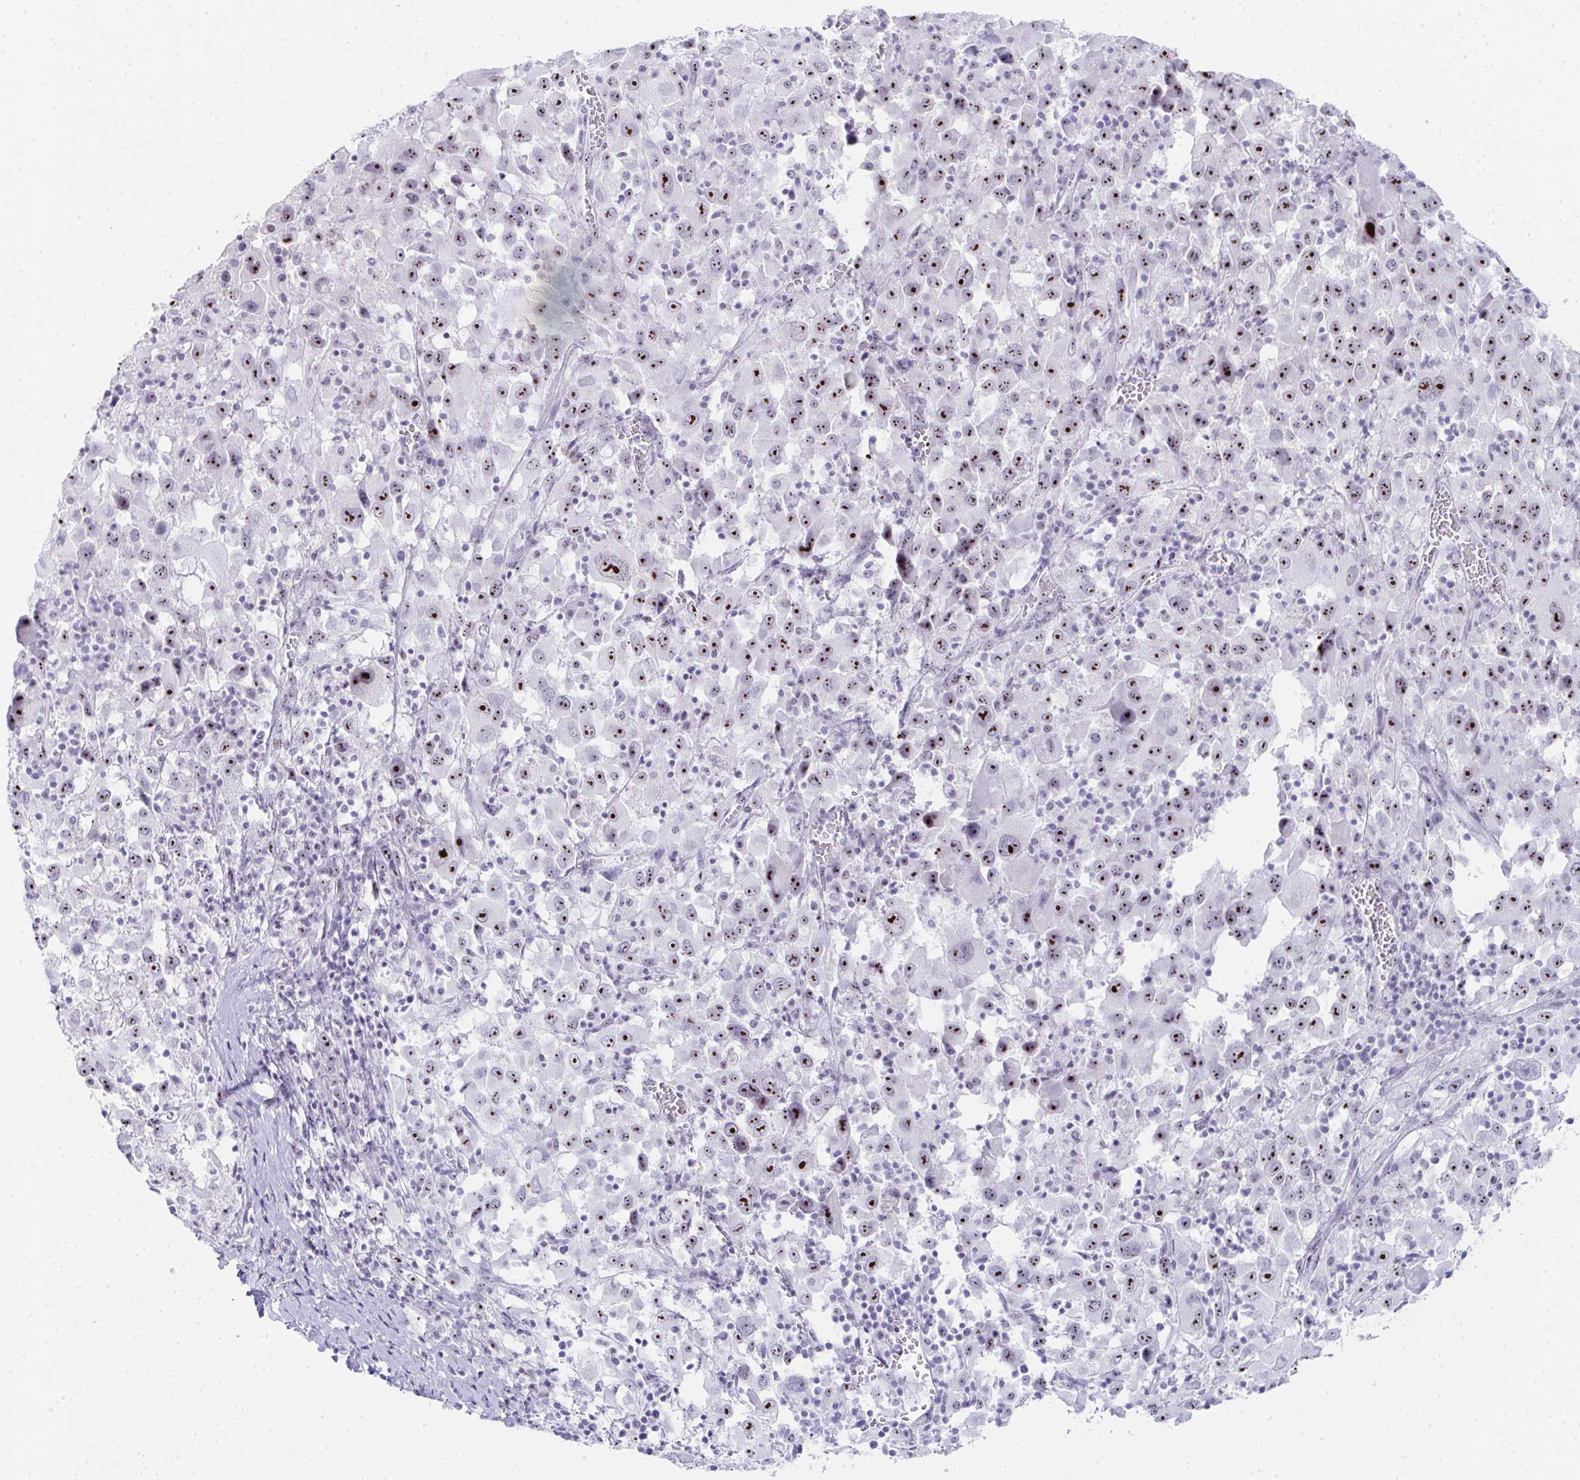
{"staining": {"intensity": "strong", "quantity": ">75%", "location": "nuclear"}, "tissue": "melanoma", "cell_type": "Tumor cells", "image_type": "cancer", "snomed": [{"axis": "morphology", "description": "Malignant melanoma, Metastatic site"}, {"axis": "topography", "description": "Soft tissue"}], "caption": "Malignant melanoma (metastatic site) stained with DAB IHC exhibits high levels of strong nuclear staining in approximately >75% of tumor cells.", "gene": "NOP10", "patient": {"sex": "male", "age": 50}}